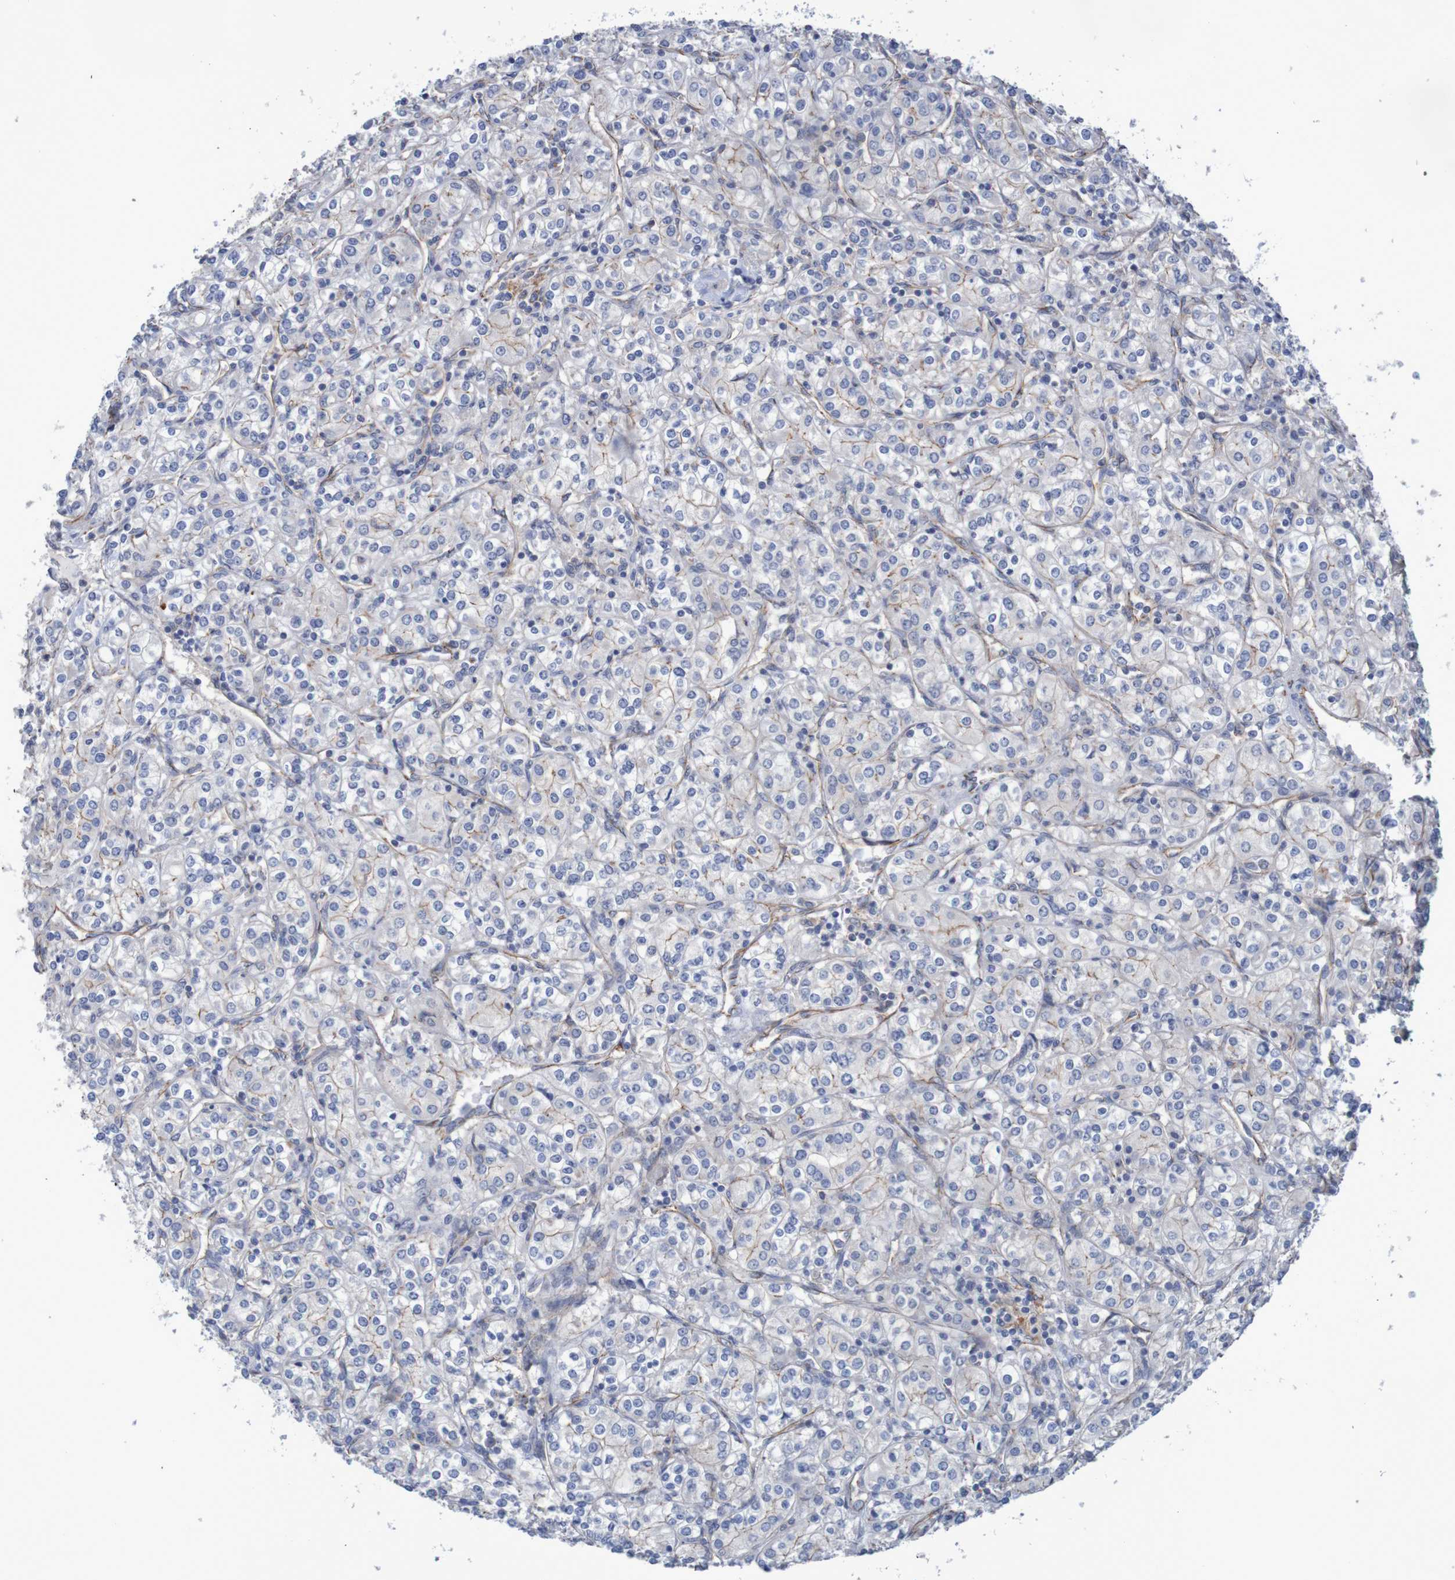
{"staining": {"intensity": "negative", "quantity": "none", "location": "none"}, "tissue": "renal cancer", "cell_type": "Tumor cells", "image_type": "cancer", "snomed": [{"axis": "morphology", "description": "Adenocarcinoma, NOS"}, {"axis": "topography", "description": "Kidney"}], "caption": "DAB immunohistochemical staining of adenocarcinoma (renal) displays no significant staining in tumor cells.", "gene": "NECTIN2", "patient": {"sex": "male", "age": 77}}